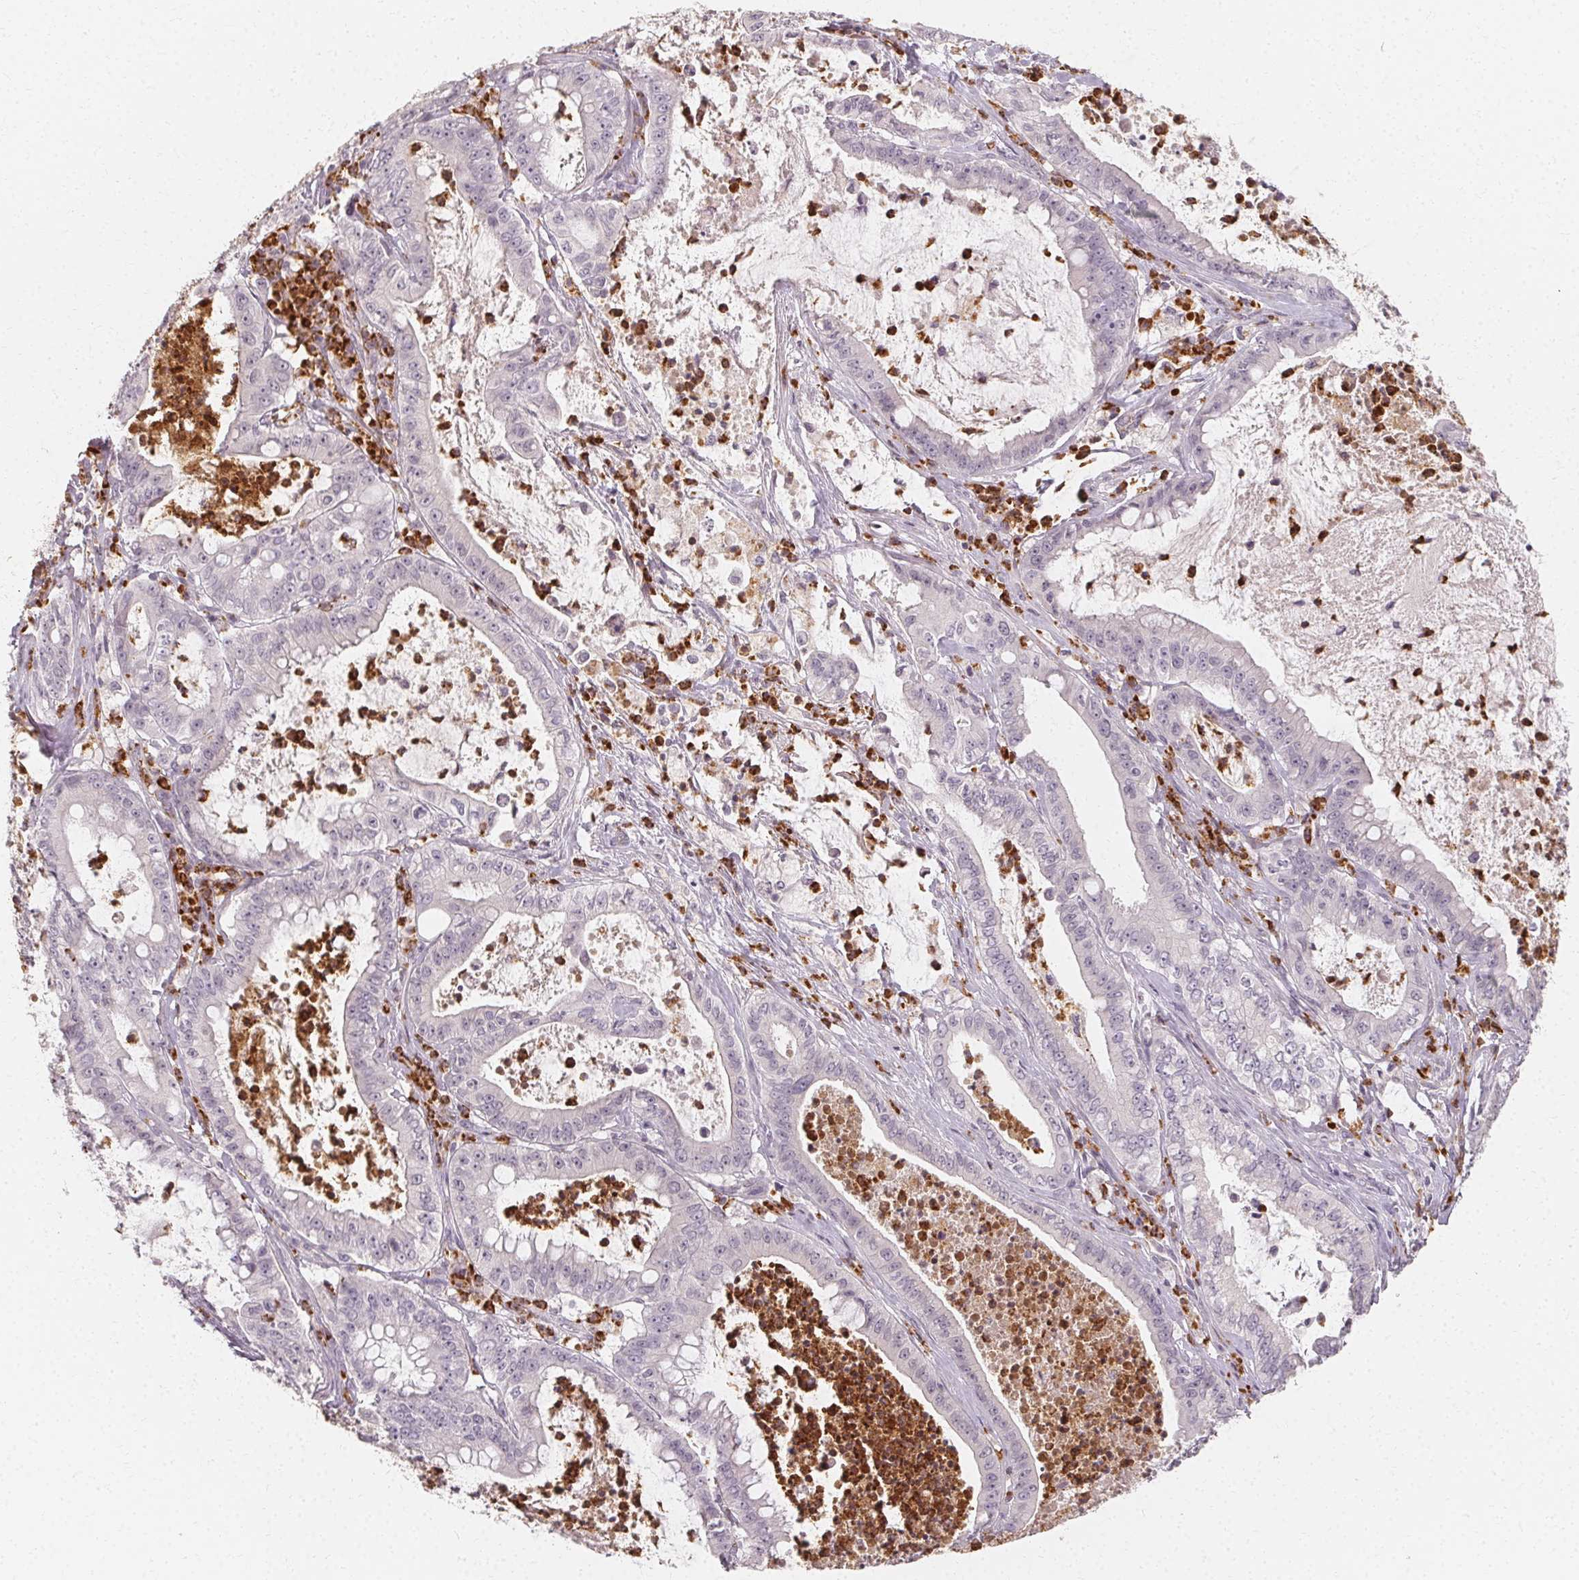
{"staining": {"intensity": "negative", "quantity": "none", "location": "none"}, "tissue": "pancreatic cancer", "cell_type": "Tumor cells", "image_type": "cancer", "snomed": [{"axis": "morphology", "description": "Adenocarcinoma, NOS"}, {"axis": "topography", "description": "Pancreas"}], "caption": "Immunohistochemistry (IHC) of human pancreatic cancer (adenocarcinoma) reveals no expression in tumor cells.", "gene": "CLCNKB", "patient": {"sex": "male", "age": 71}}